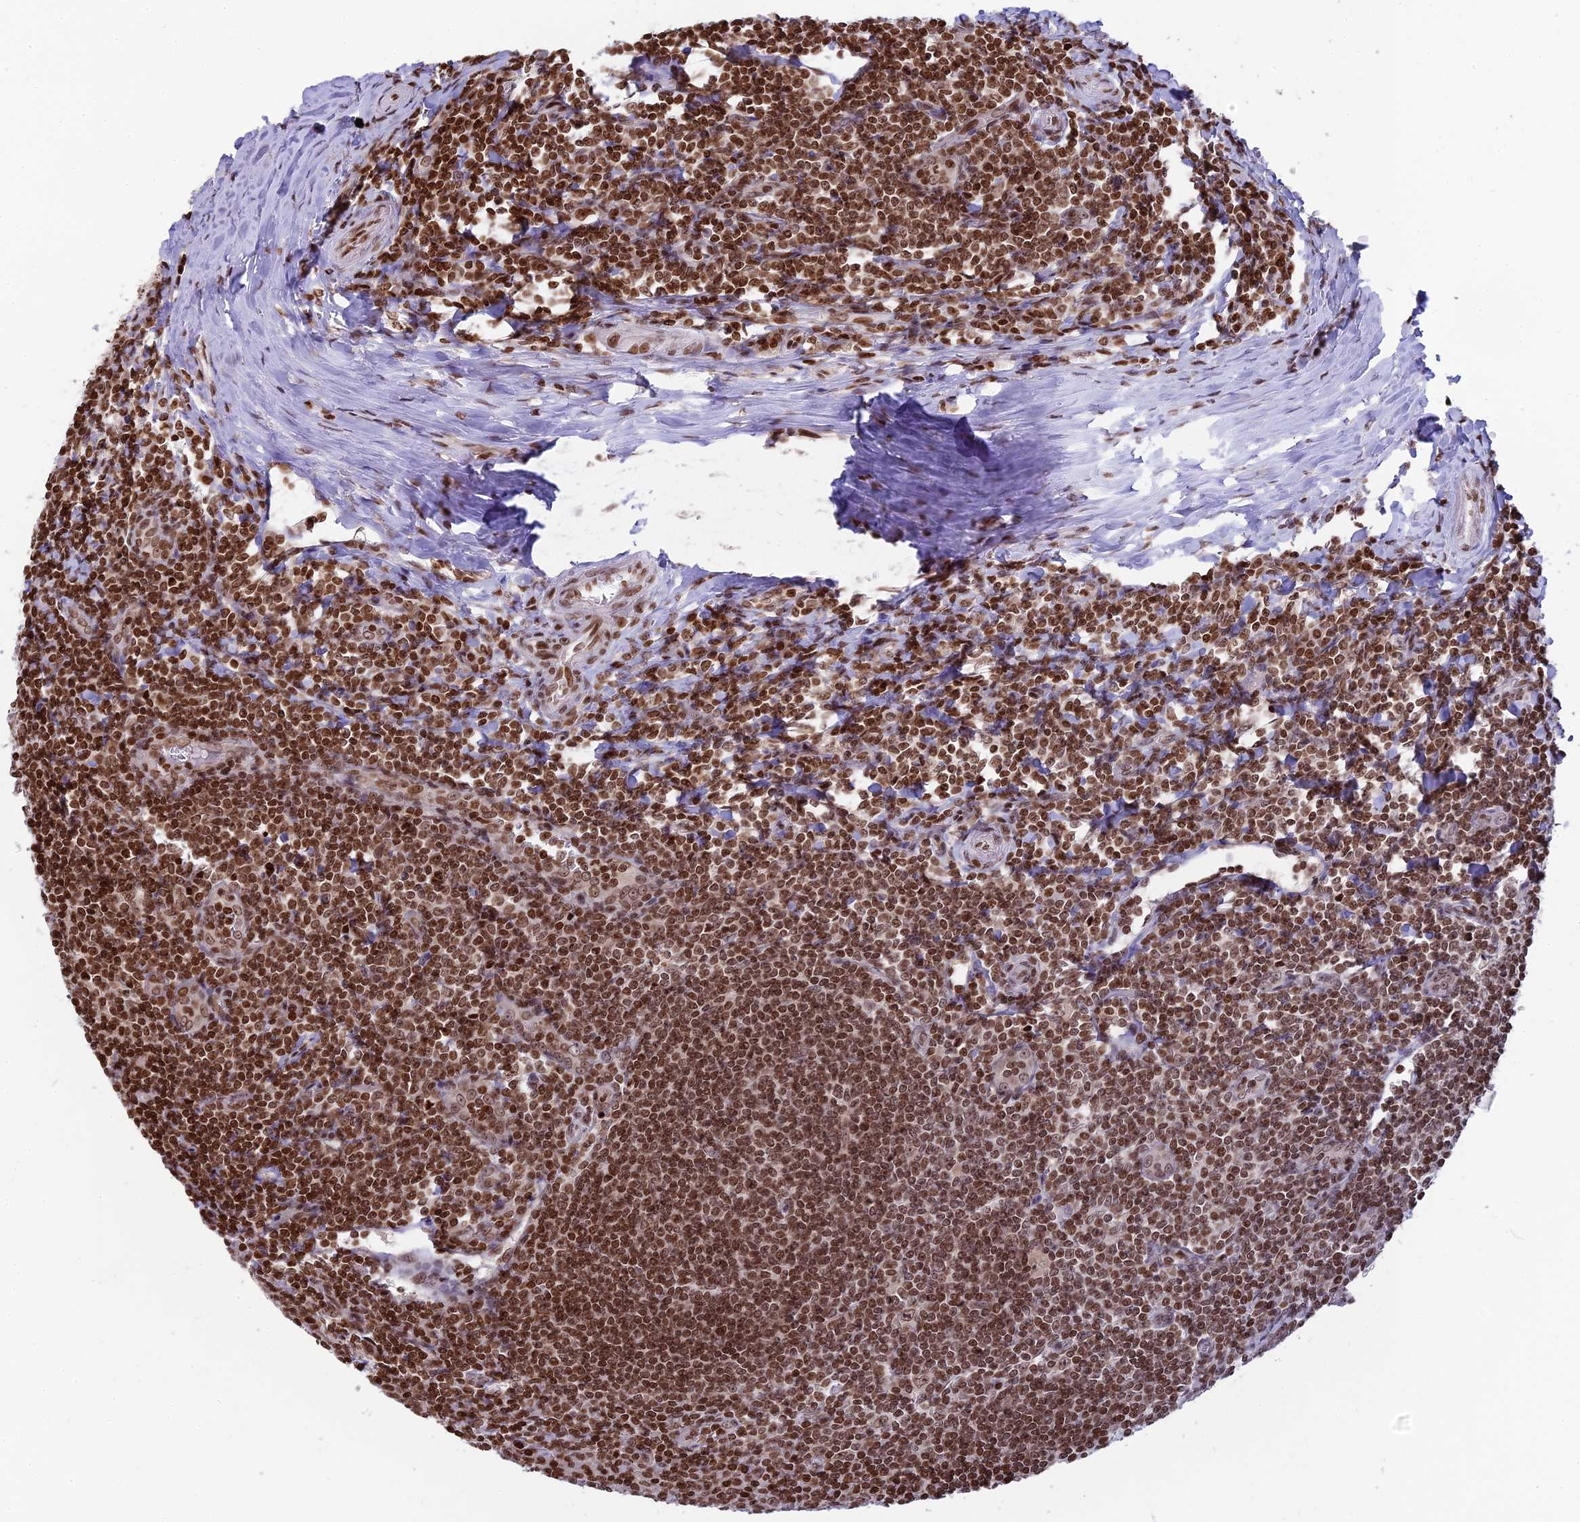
{"staining": {"intensity": "moderate", "quantity": ">75%", "location": "nuclear"}, "tissue": "tonsil", "cell_type": "Germinal center cells", "image_type": "normal", "snomed": [{"axis": "morphology", "description": "Normal tissue, NOS"}, {"axis": "topography", "description": "Tonsil"}], "caption": "IHC of unremarkable tonsil demonstrates medium levels of moderate nuclear positivity in approximately >75% of germinal center cells. Using DAB (brown) and hematoxylin (blue) stains, captured at high magnification using brightfield microscopy.", "gene": "TET2", "patient": {"sex": "male", "age": 27}}